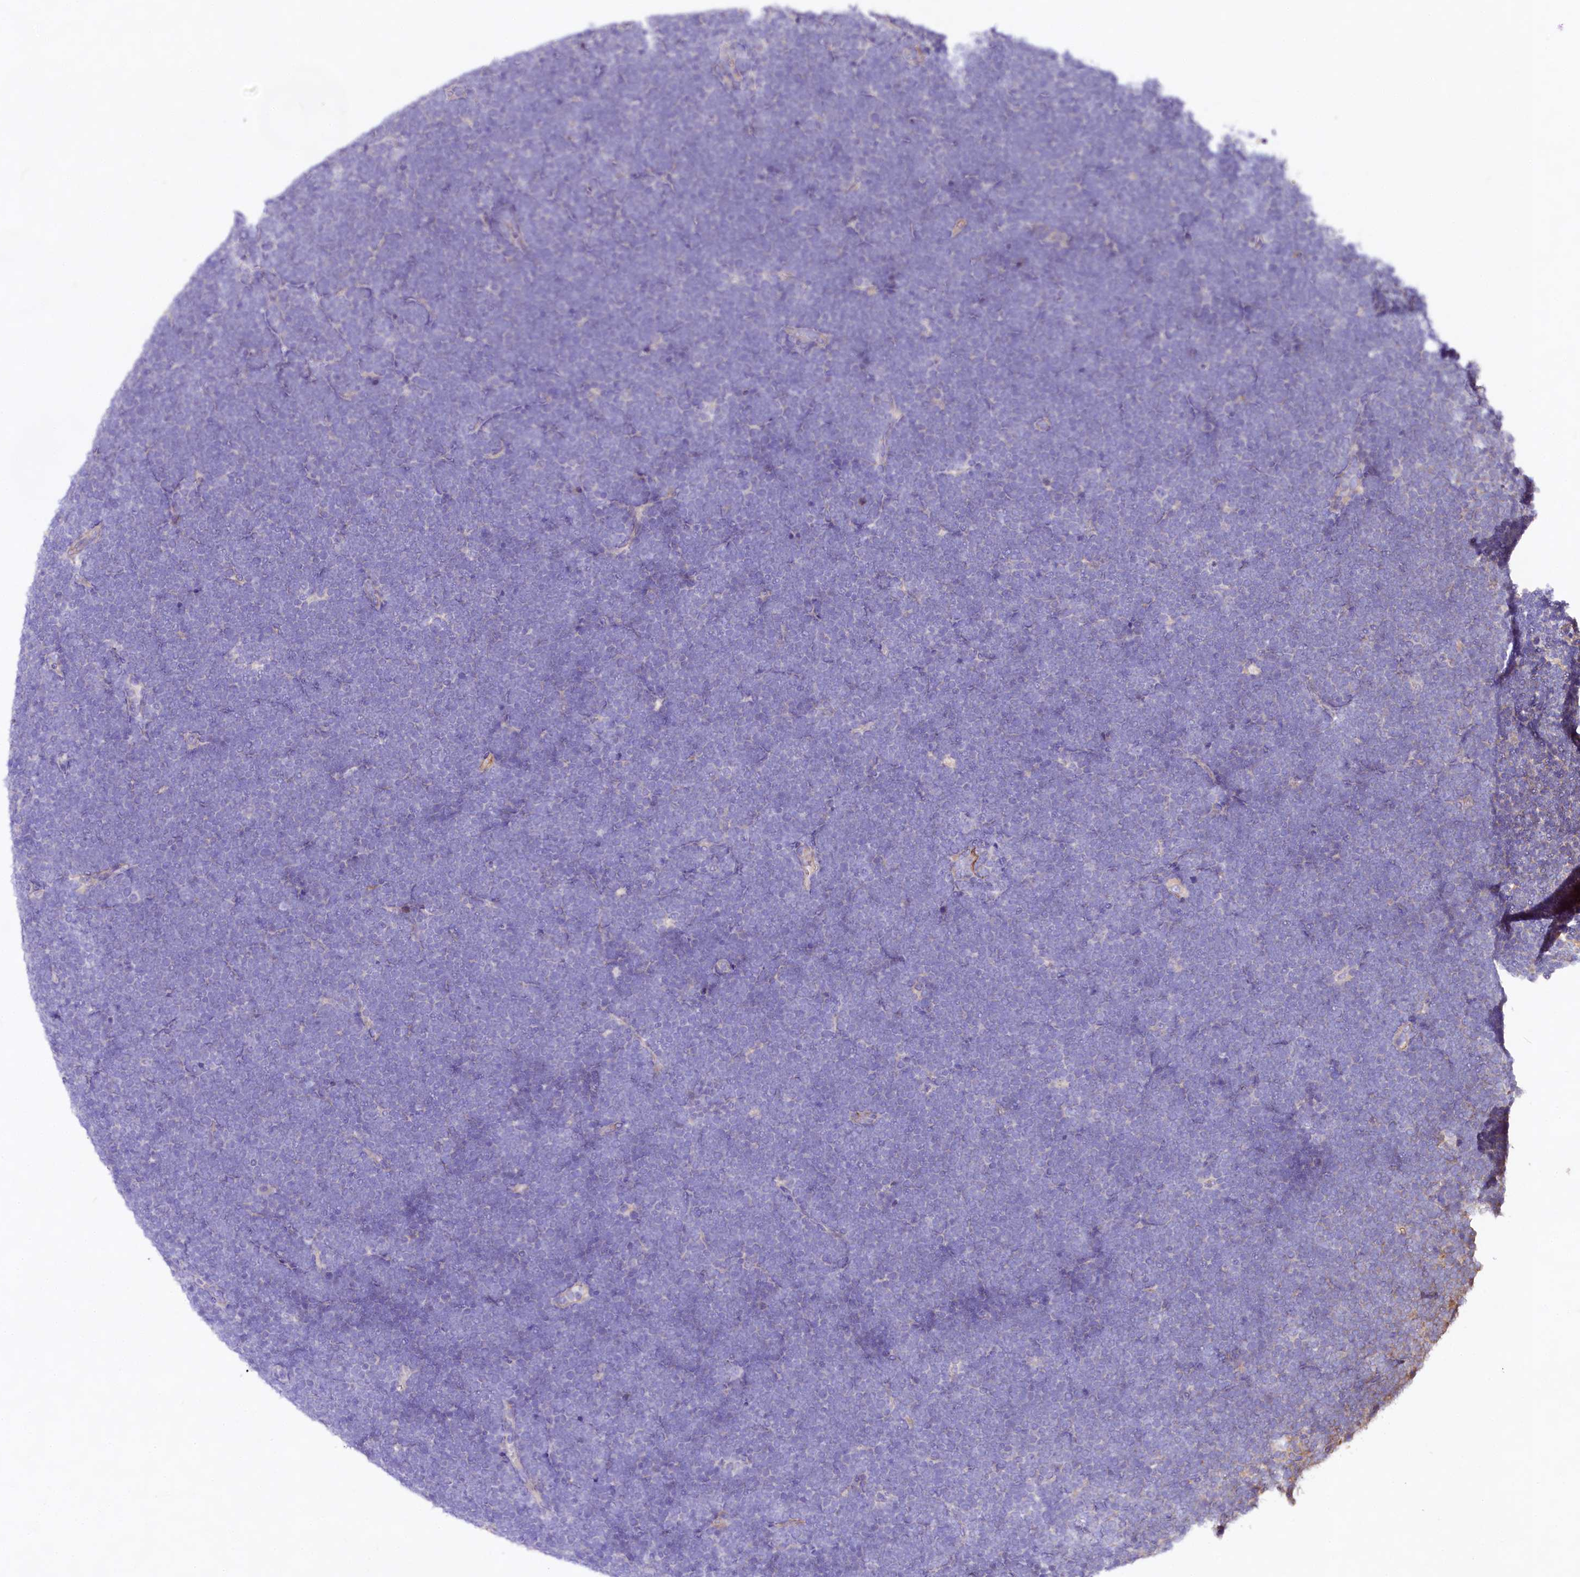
{"staining": {"intensity": "negative", "quantity": "none", "location": "none"}, "tissue": "lymphoma", "cell_type": "Tumor cells", "image_type": "cancer", "snomed": [{"axis": "morphology", "description": "Malignant lymphoma, non-Hodgkin's type, High grade"}, {"axis": "topography", "description": "Lymph node"}], "caption": "Histopathology image shows no protein staining in tumor cells of lymphoma tissue.", "gene": "VPS11", "patient": {"sex": "male", "age": 13}}